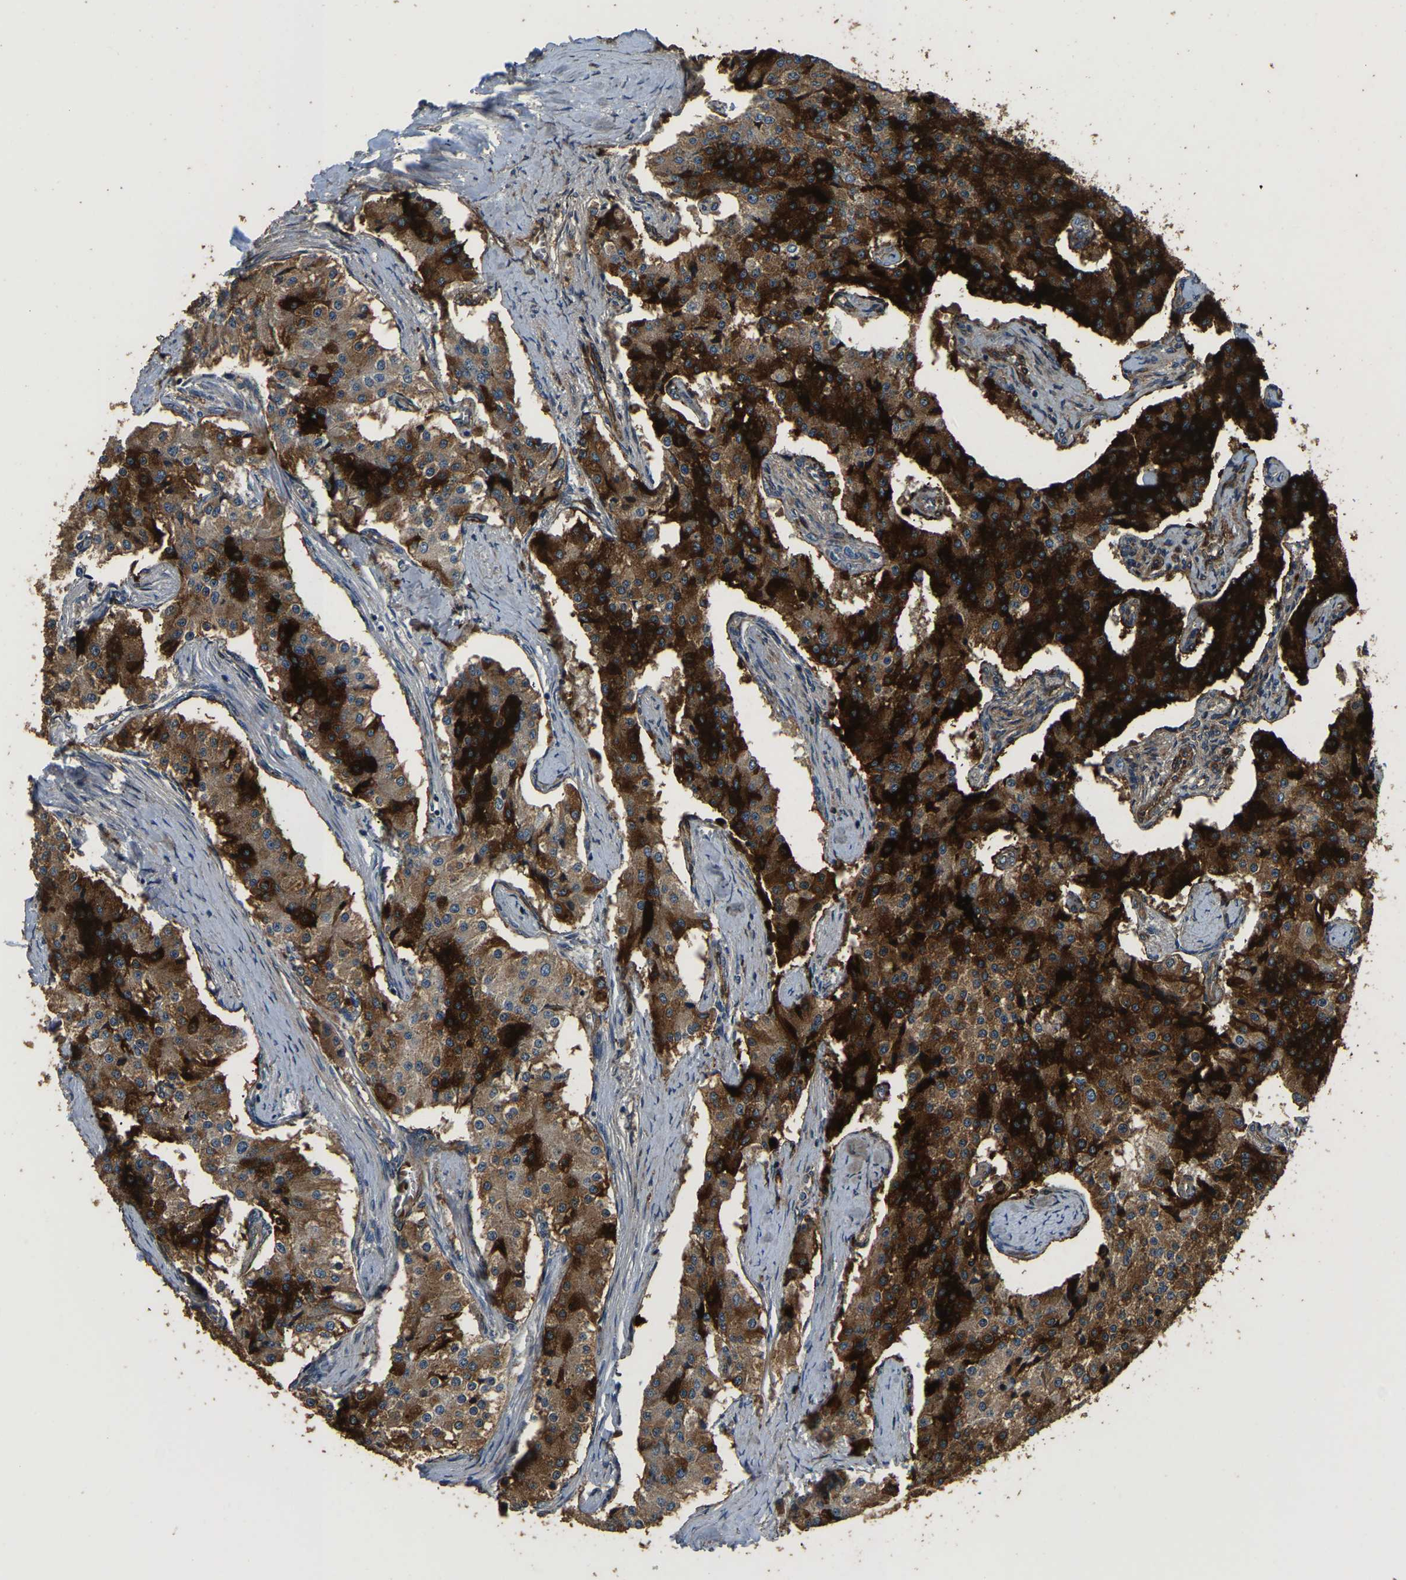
{"staining": {"intensity": "strong", "quantity": ">75%", "location": "nuclear"}, "tissue": "carcinoid", "cell_type": "Tumor cells", "image_type": "cancer", "snomed": [{"axis": "morphology", "description": "Carcinoid, malignant, NOS"}, {"axis": "topography", "description": "Colon"}], "caption": "Protein staining of carcinoid tissue demonstrates strong nuclear expression in approximately >75% of tumor cells. The staining is performed using DAB (3,3'-diaminobenzidine) brown chromogen to label protein expression. The nuclei are counter-stained blue using hematoxylin.", "gene": "RNF39", "patient": {"sex": "female", "age": 52}}